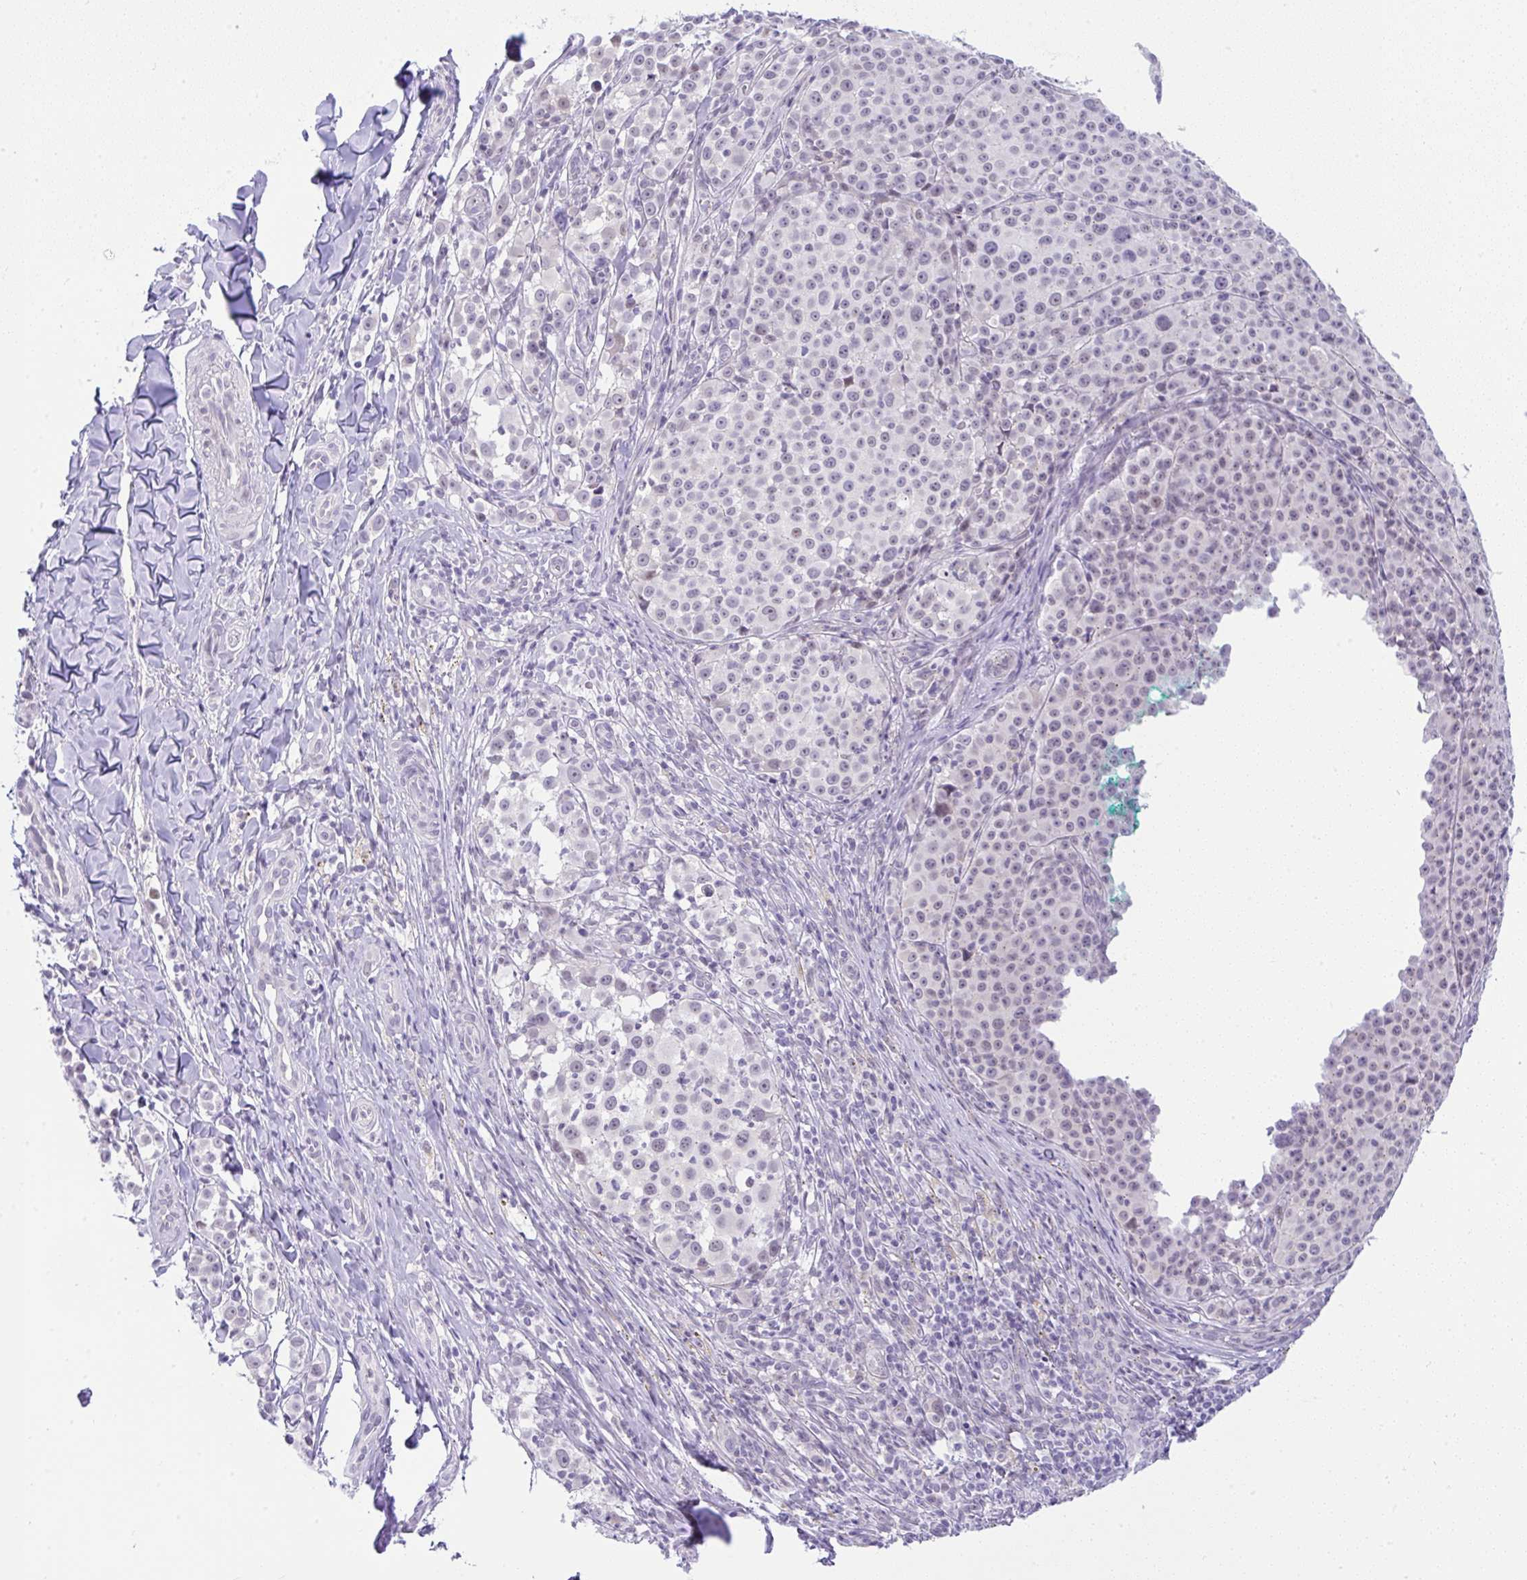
{"staining": {"intensity": "weak", "quantity": "<25%", "location": "nuclear"}, "tissue": "melanoma", "cell_type": "Tumor cells", "image_type": "cancer", "snomed": [{"axis": "morphology", "description": "Malignant melanoma, NOS"}, {"axis": "topography", "description": "Skin"}], "caption": "Immunohistochemistry image of malignant melanoma stained for a protein (brown), which demonstrates no expression in tumor cells.", "gene": "FAM177A1", "patient": {"sex": "female", "age": 35}}